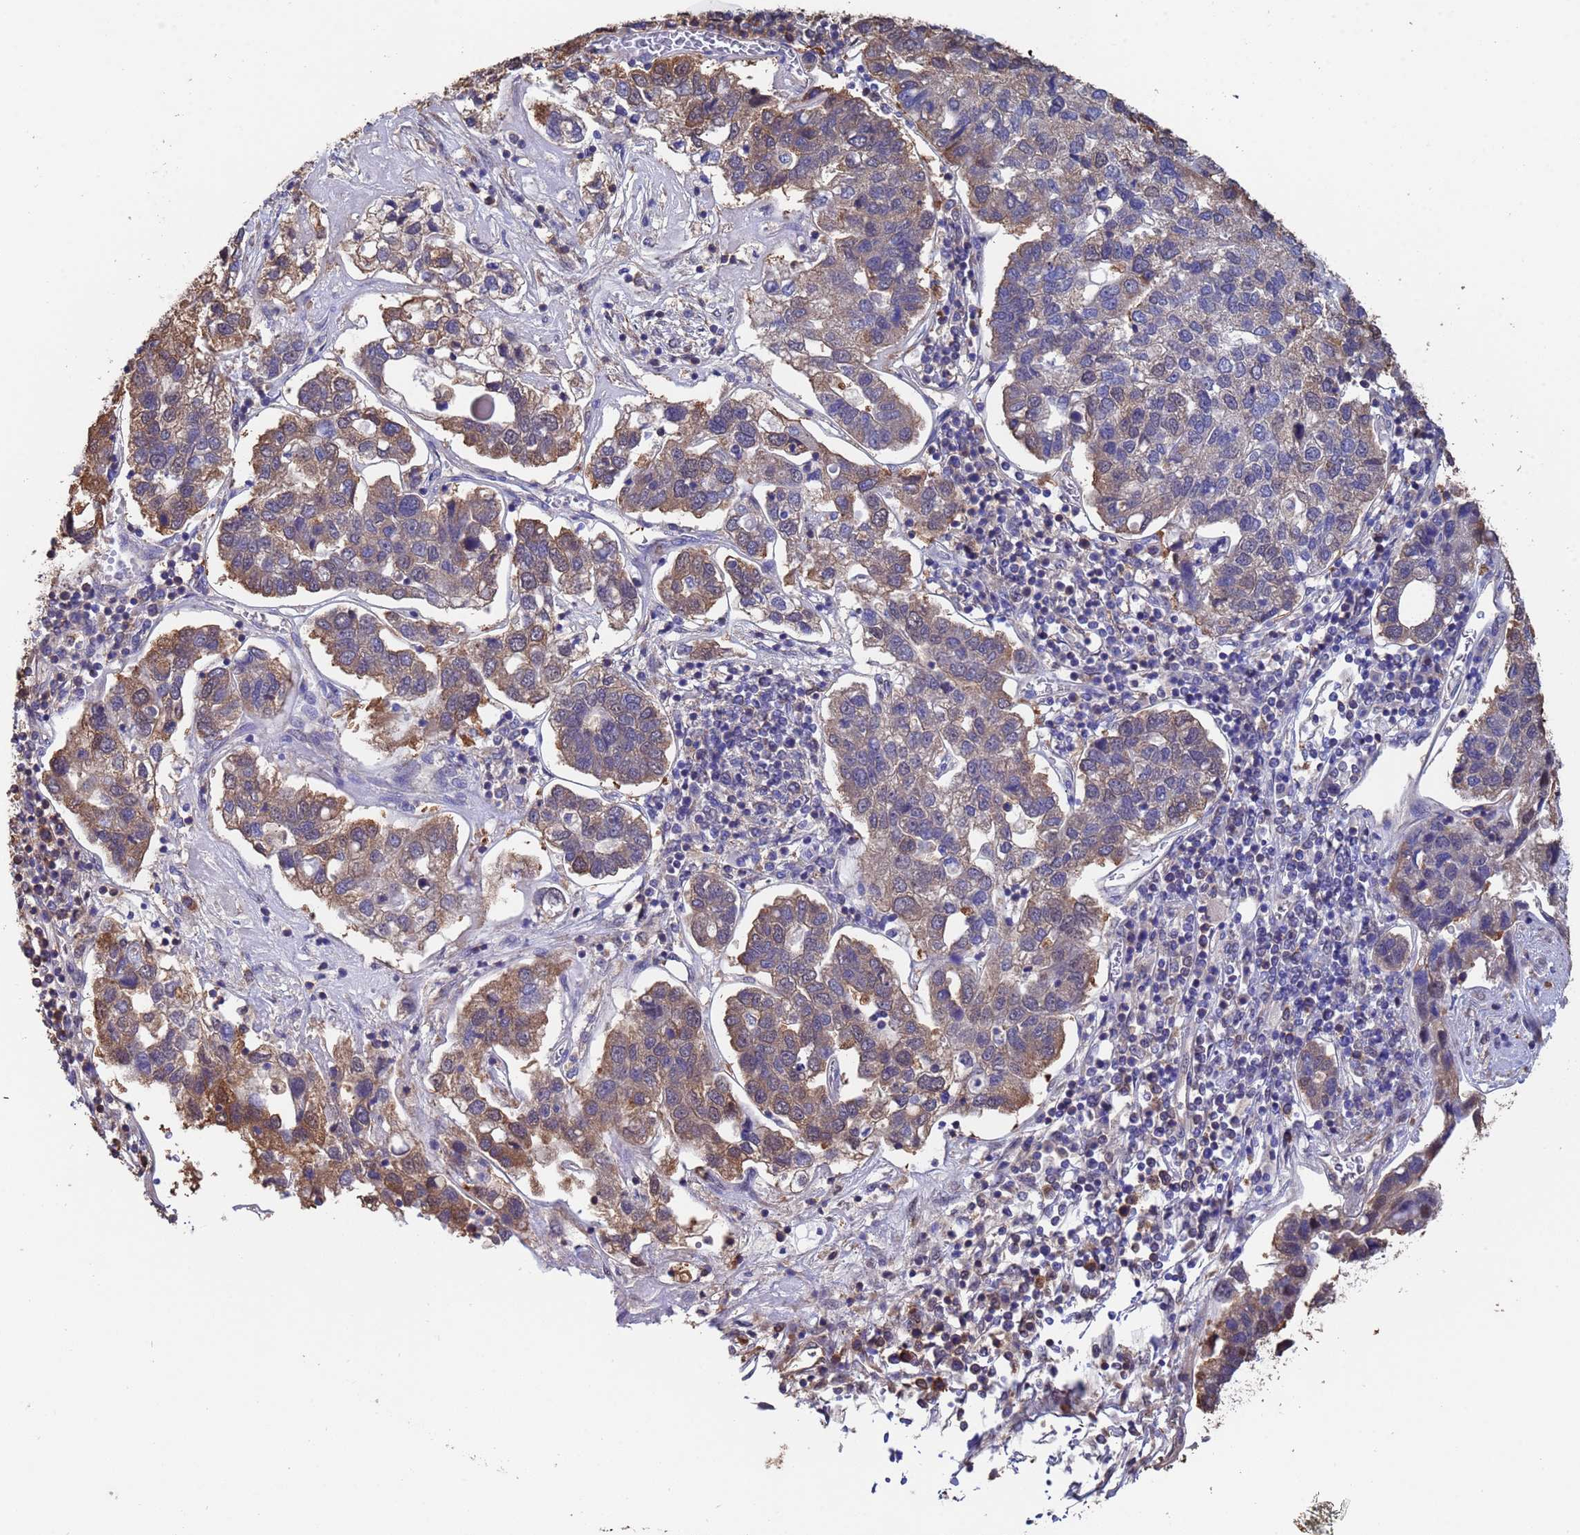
{"staining": {"intensity": "moderate", "quantity": "25%-75%", "location": "cytoplasmic/membranous"}, "tissue": "pancreatic cancer", "cell_type": "Tumor cells", "image_type": "cancer", "snomed": [{"axis": "morphology", "description": "Adenocarcinoma, NOS"}, {"axis": "topography", "description": "Pancreas"}], "caption": "Pancreatic adenocarcinoma was stained to show a protein in brown. There is medium levels of moderate cytoplasmic/membranous expression in about 25%-75% of tumor cells.", "gene": "FAM25A", "patient": {"sex": "female", "age": 61}}